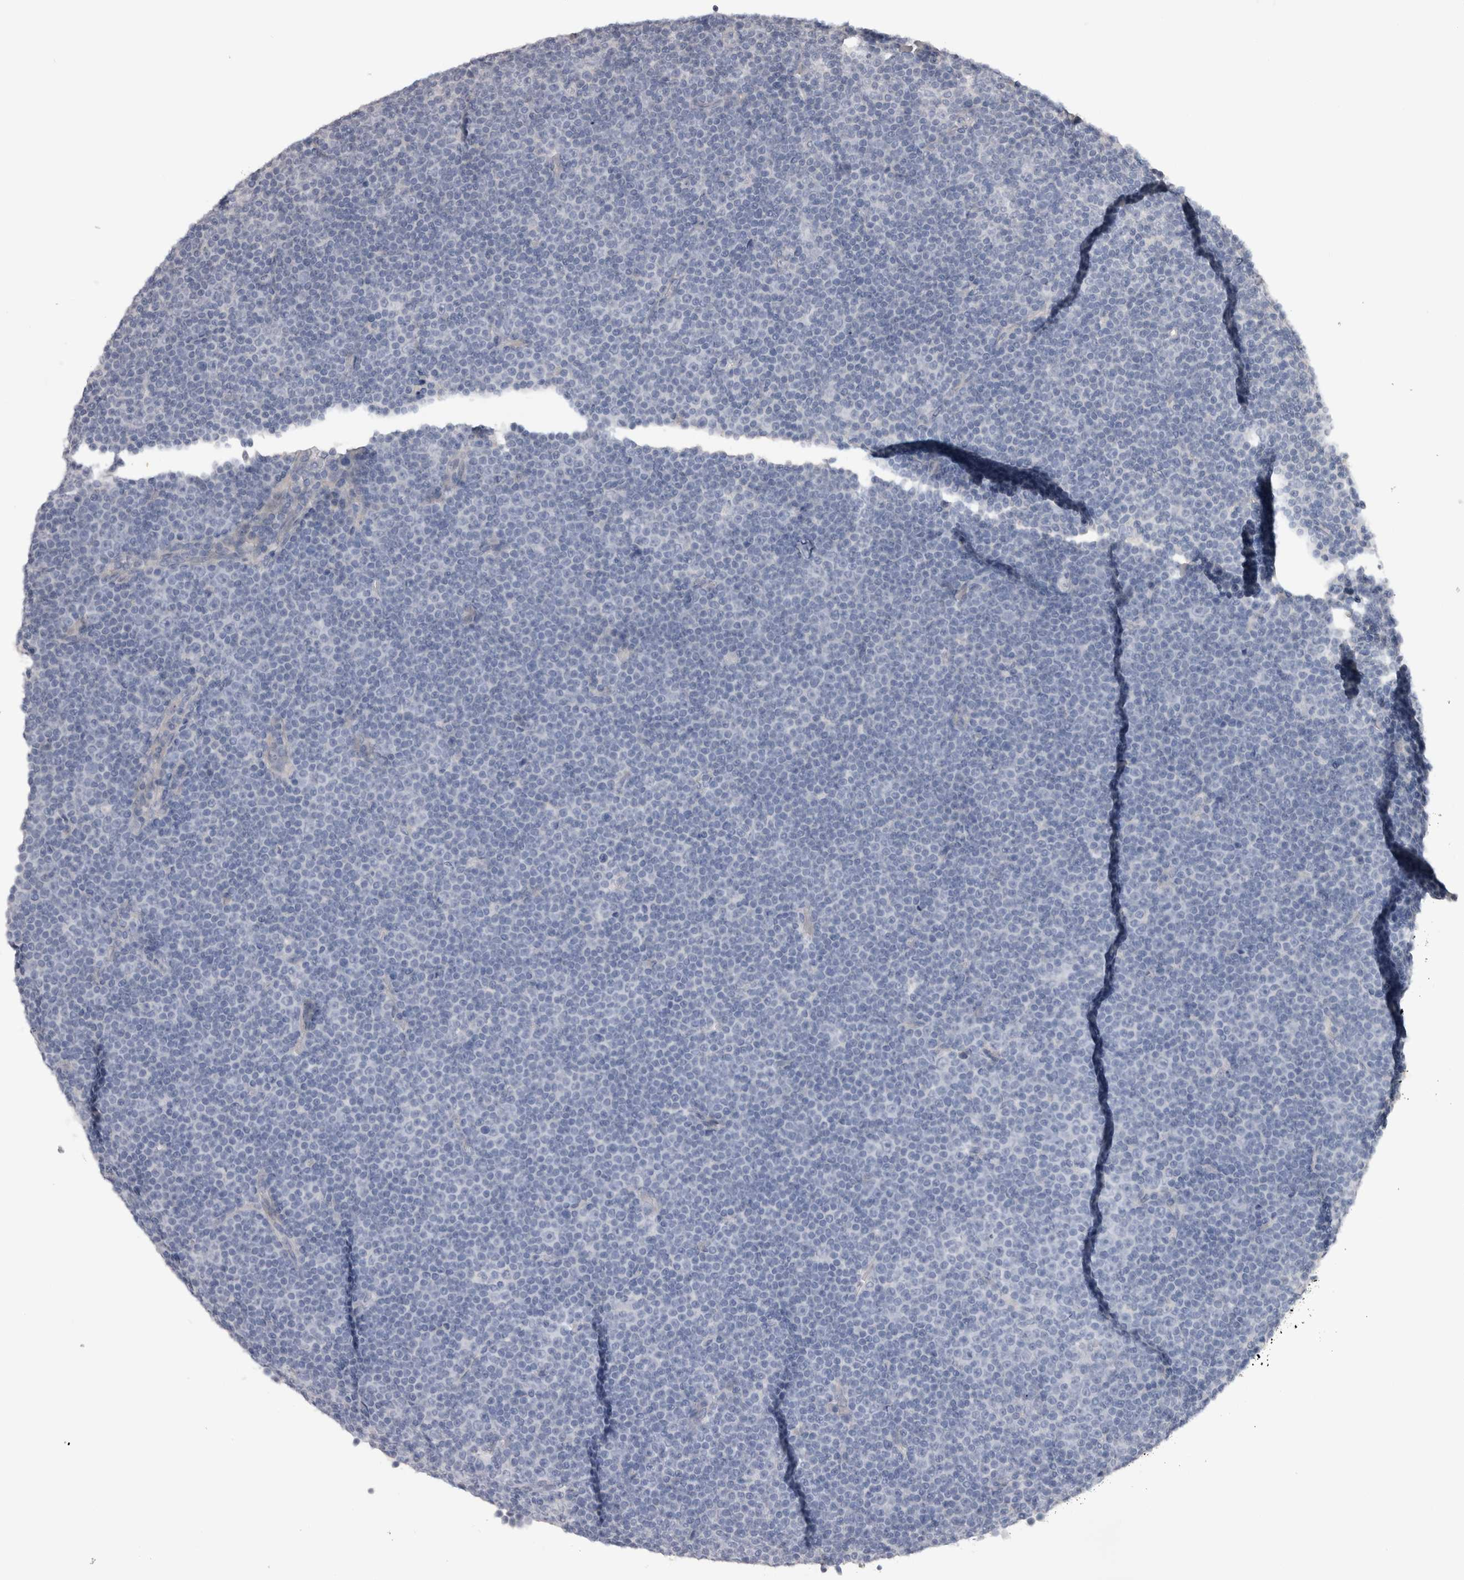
{"staining": {"intensity": "negative", "quantity": "none", "location": "none"}, "tissue": "lymphoma", "cell_type": "Tumor cells", "image_type": "cancer", "snomed": [{"axis": "morphology", "description": "Malignant lymphoma, non-Hodgkin's type, Low grade"}, {"axis": "topography", "description": "Lymph node"}], "caption": "This is a histopathology image of immunohistochemistry (IHC) staining of low-grade malignant lymphoma, non-Hodgkin's type, which shows no positivity in tumor cells.", "gene": "ADAM2", "patient": {"sex": "female", "age": 67}}